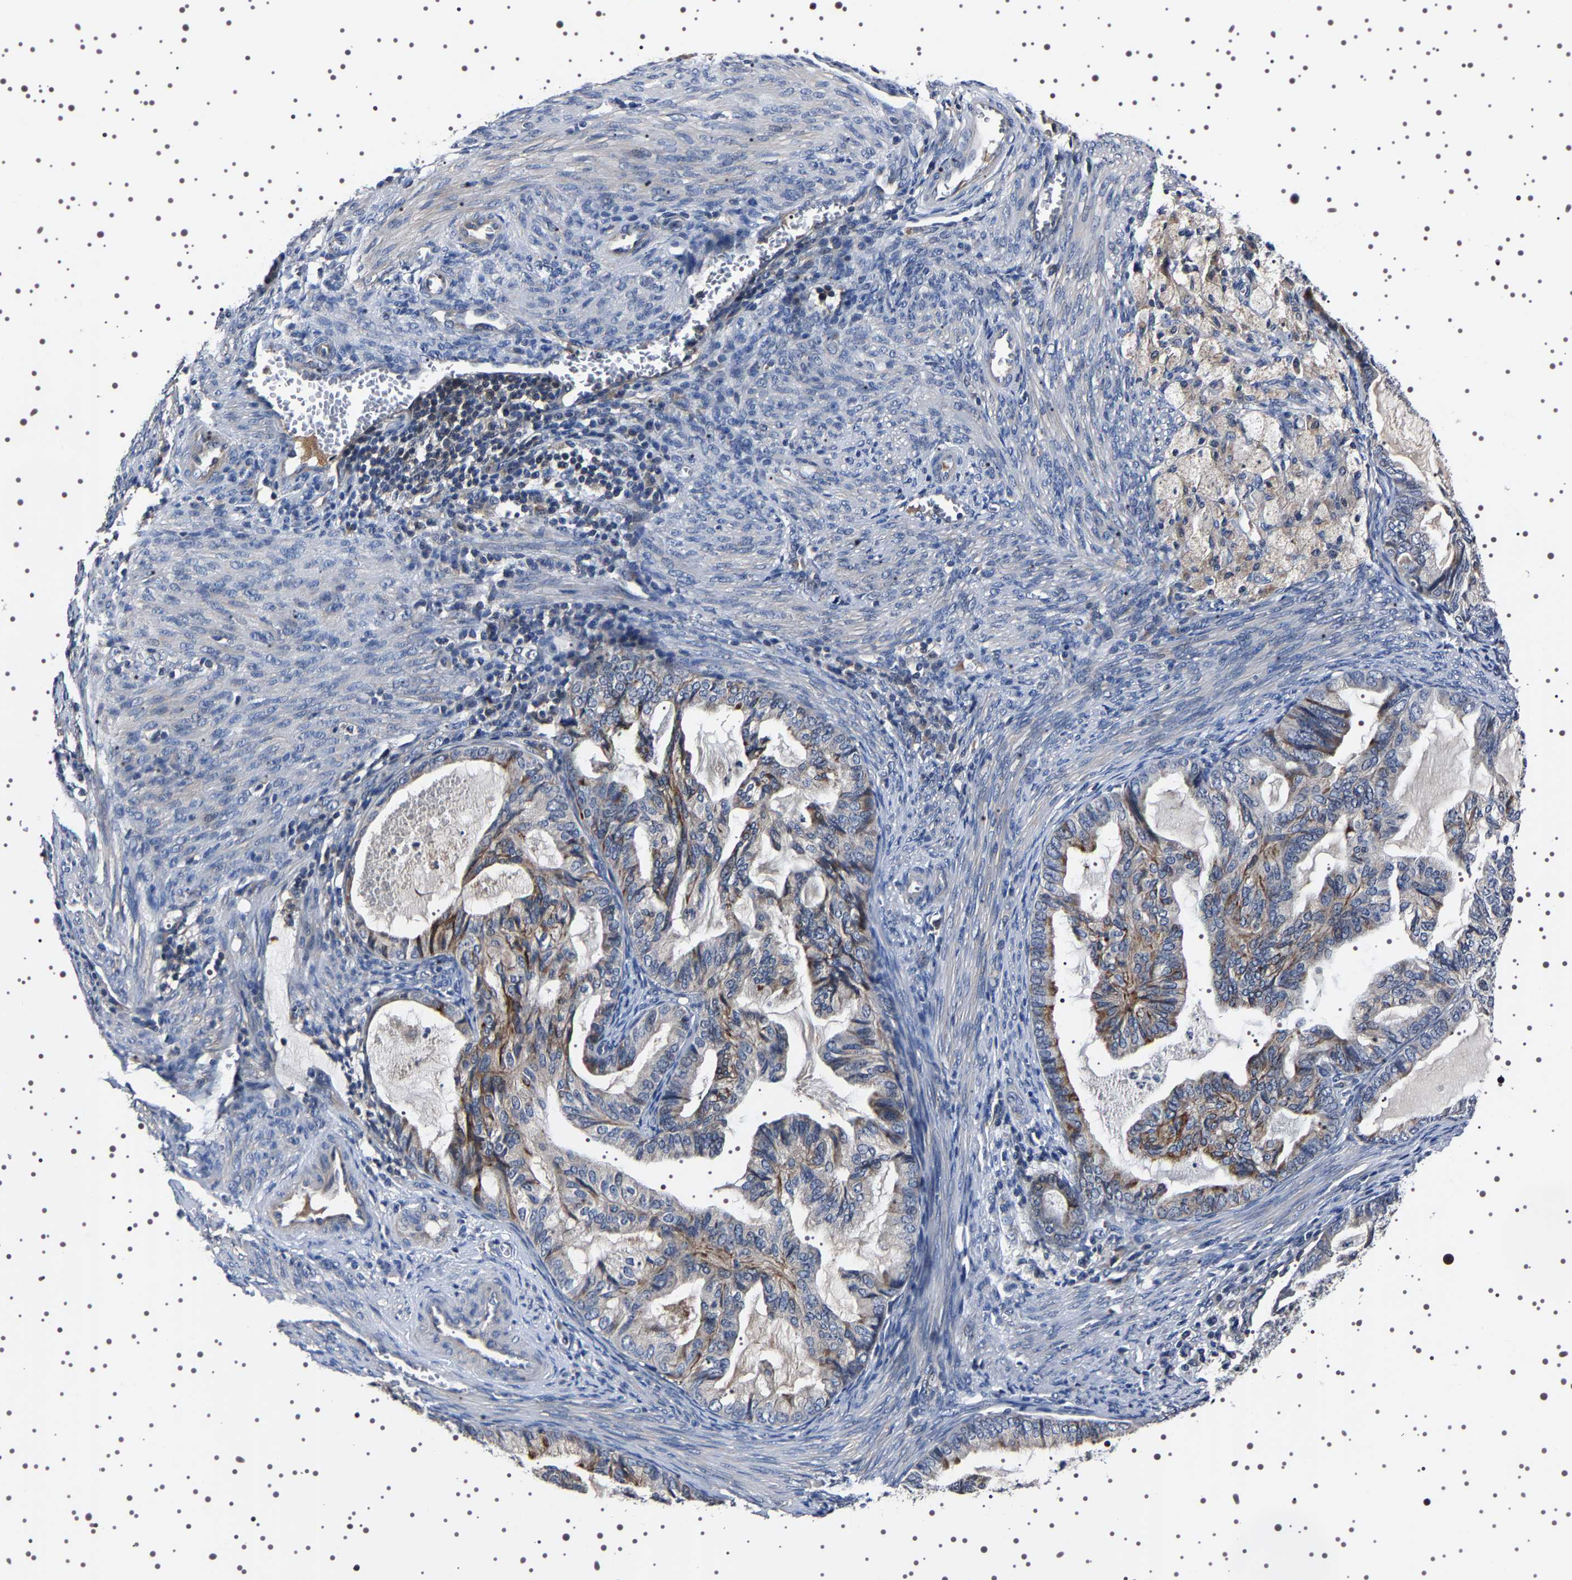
{"staining": {"intensity": "weak", "quantity": "<25%", "location": "cytoplasmic/membranous"}, "tissue": "cervical cancer", "cell_type": "Tumor cells", "image_type": "cancer", "snomed": [{"axis": "morphology", "description": "Normal tissue, NOS"}, {"axis": "morphology", "description": "Adenocarcinoma, NOS"}, {"axis": "topography", "description": "Cervix"}, {"axis": "topography", "description": "Endometrium"}], "caption": "IHC image of cervical cancer stained for a protein (brown), which exhibits no expression in tumor cells. (DAB immunohistochemistry, high magnification).", "gene": "TARBP1", "patient": {"sex": "female", "age": 86}}